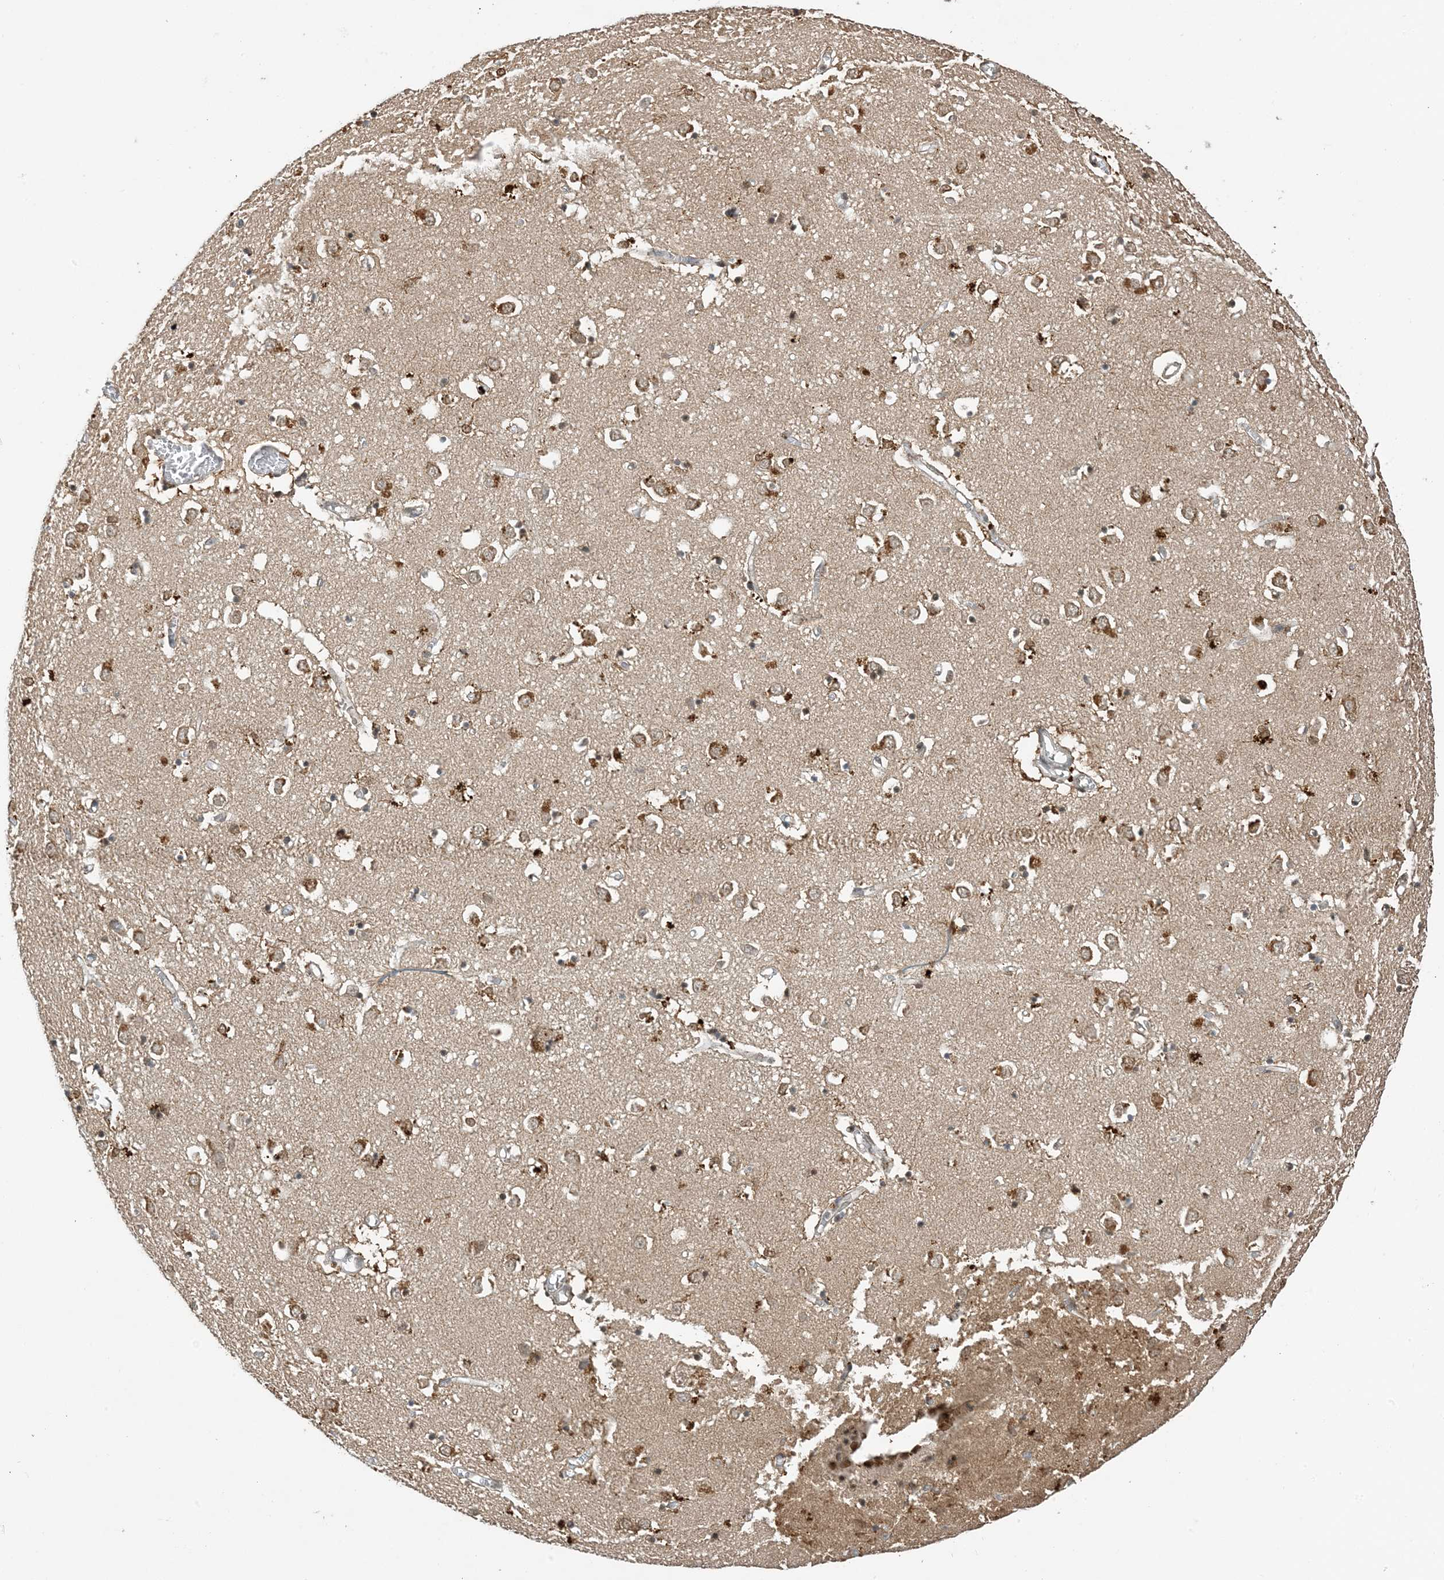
{"staining": {"intensity": "moderate", "quantity": "<25%", "location": "cytoplasmic/membranous"}, "tissue": "caudate", "cell_type": "Glial cells", "image_type": "normal", "snomed": [{"axis": "morphology", "description": "Normal tissue, NOS"}, {"axis": "topography", "description": "Lateral ventricle wall"}], "caption": "A brown stain labels moderate cytoplasmic/membranous expression of a protein in glial cells of normal human caudate. The staining is performed using DAB (3,3'-diaminobenzidine) brown chromogen to label protein expression. The nuclei are counter-stained blue using hematoxylin.", "gene": "ACYP2", "patient": {"sex": "male", "age": 70}}